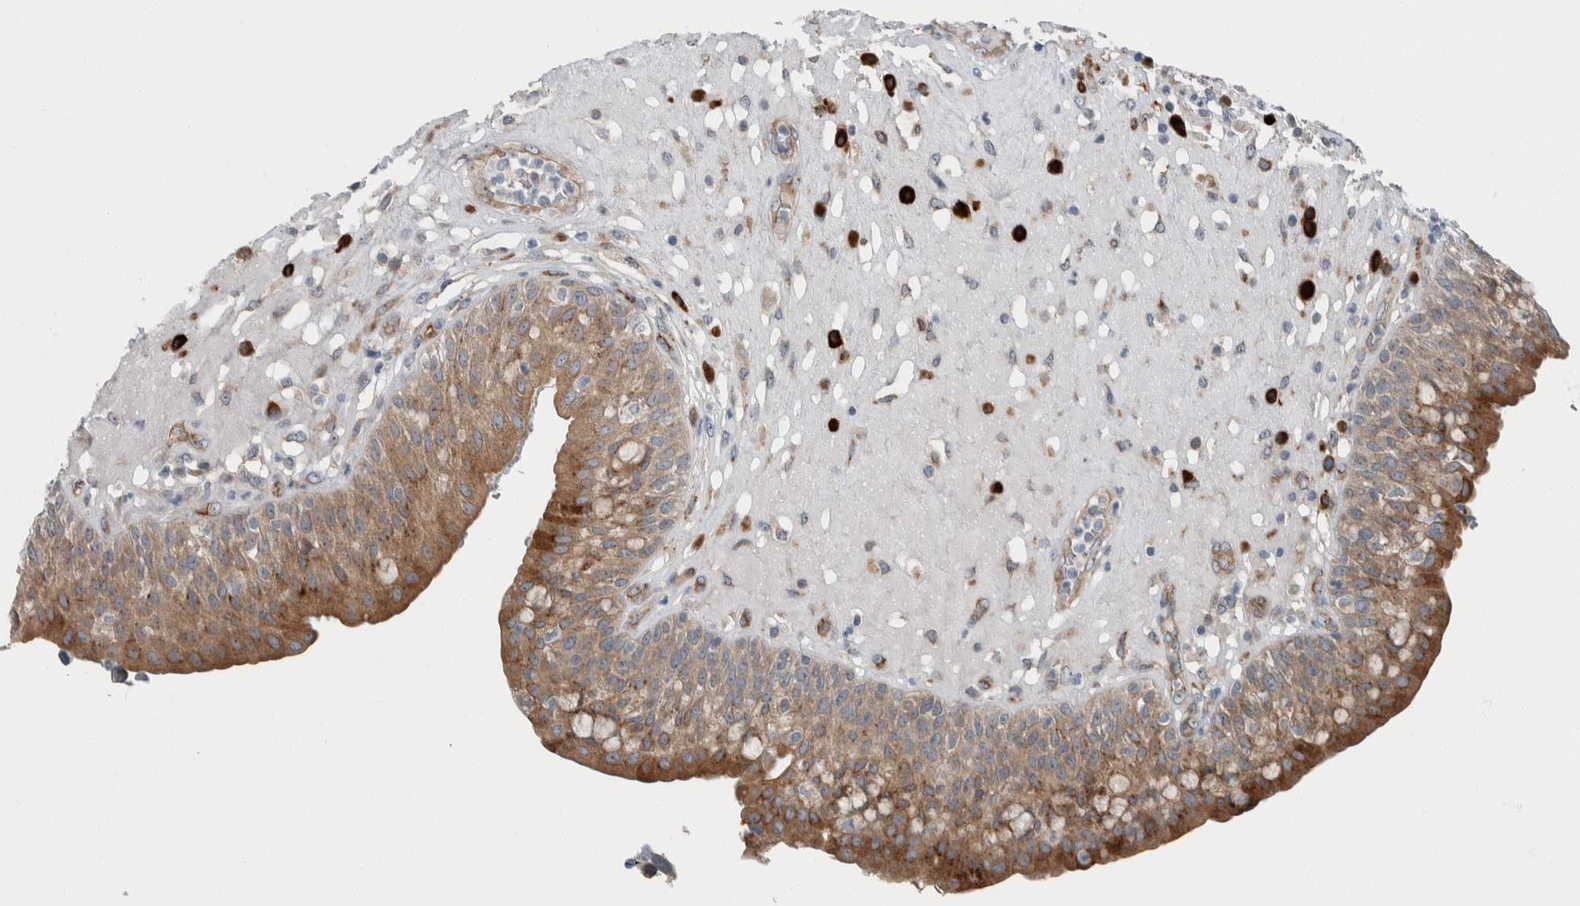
{"staining": {"intensity": "moderate", "quantity": "25%-75%", "location": "cytoplasmic/membranous"}, "tissue": "urinary bladder", "cell_type": "Urothelial cells", "image_type": "normal", "snomed": [{"axis": "morphology", "description": "Normal tissue, NOS"}, {"axis": "topography", "description": "Urinary bladder"}], "caption": "IHC of normal urinary bladder shows medium levels of moderate cytoplasmic/membranous staining in approximately 25%-75% of urothelial cells. Immunohistochemistry stains the protein of interest in brown and the nuclei are stained blue.", "gene": "USP25", "patient": {"sex": "female", "age": 62}}